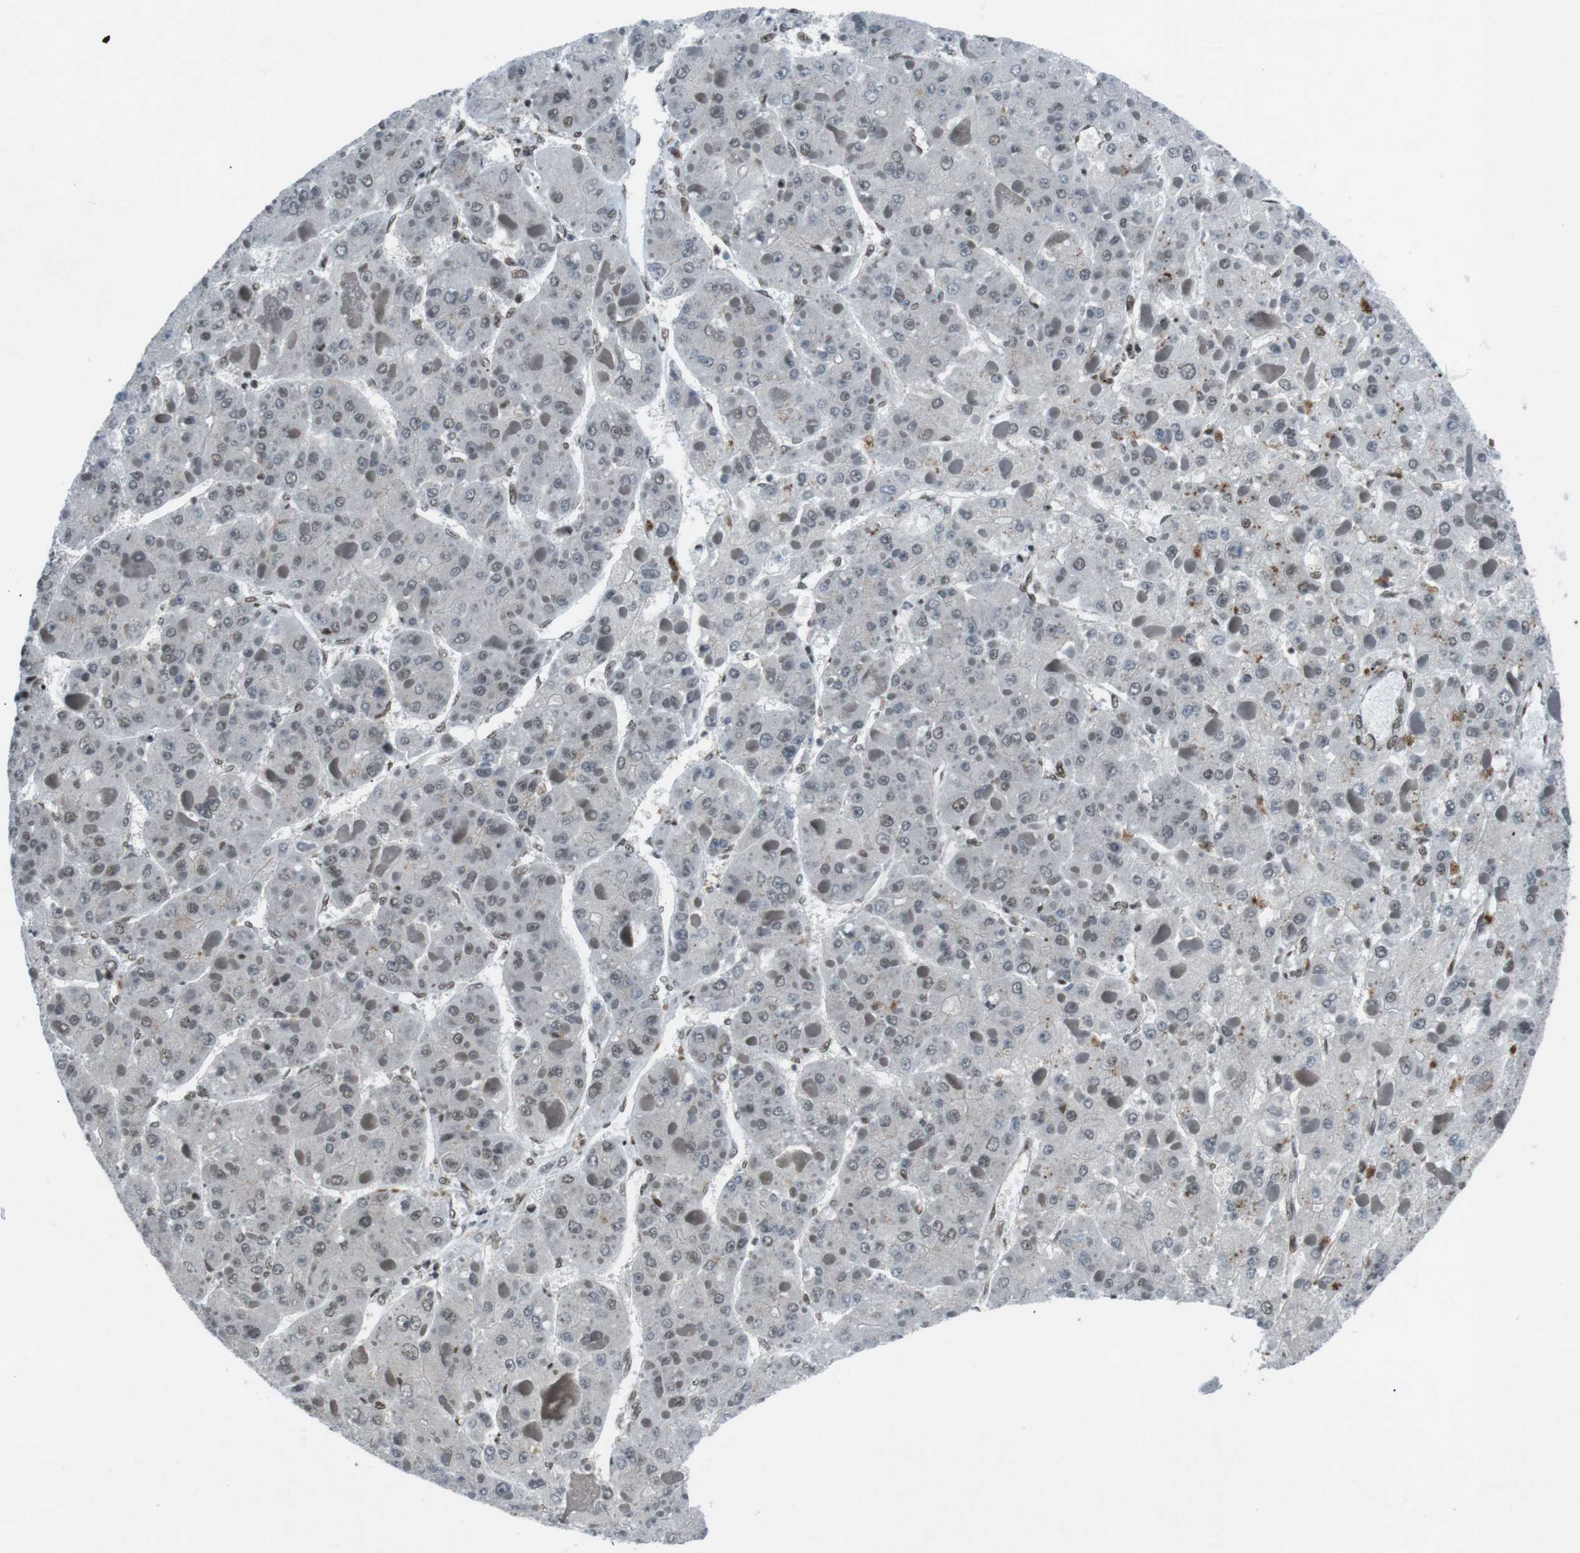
{"staining": {"intensity": "moderate", "quantity": "25%-75%", "location": "nuclear"}, "tissue": "liver cancer", "cell_type": "Tumor cells", "image_type": "cancer", "snomed": [{"axis": "morphology", "description": "Carcinoma, Hepatocellular, NOS"}, {"axis": "topography", "description": "Liver"}], "caption": "Immunohistochemical staining of hepatocellular carcinoma (liver) shows medium levels of moderate nuclear positivity in approximately 25%-75% of tumor cells.", "gene": "TAF1", "patient": {"sex": "female", "age": 73}}